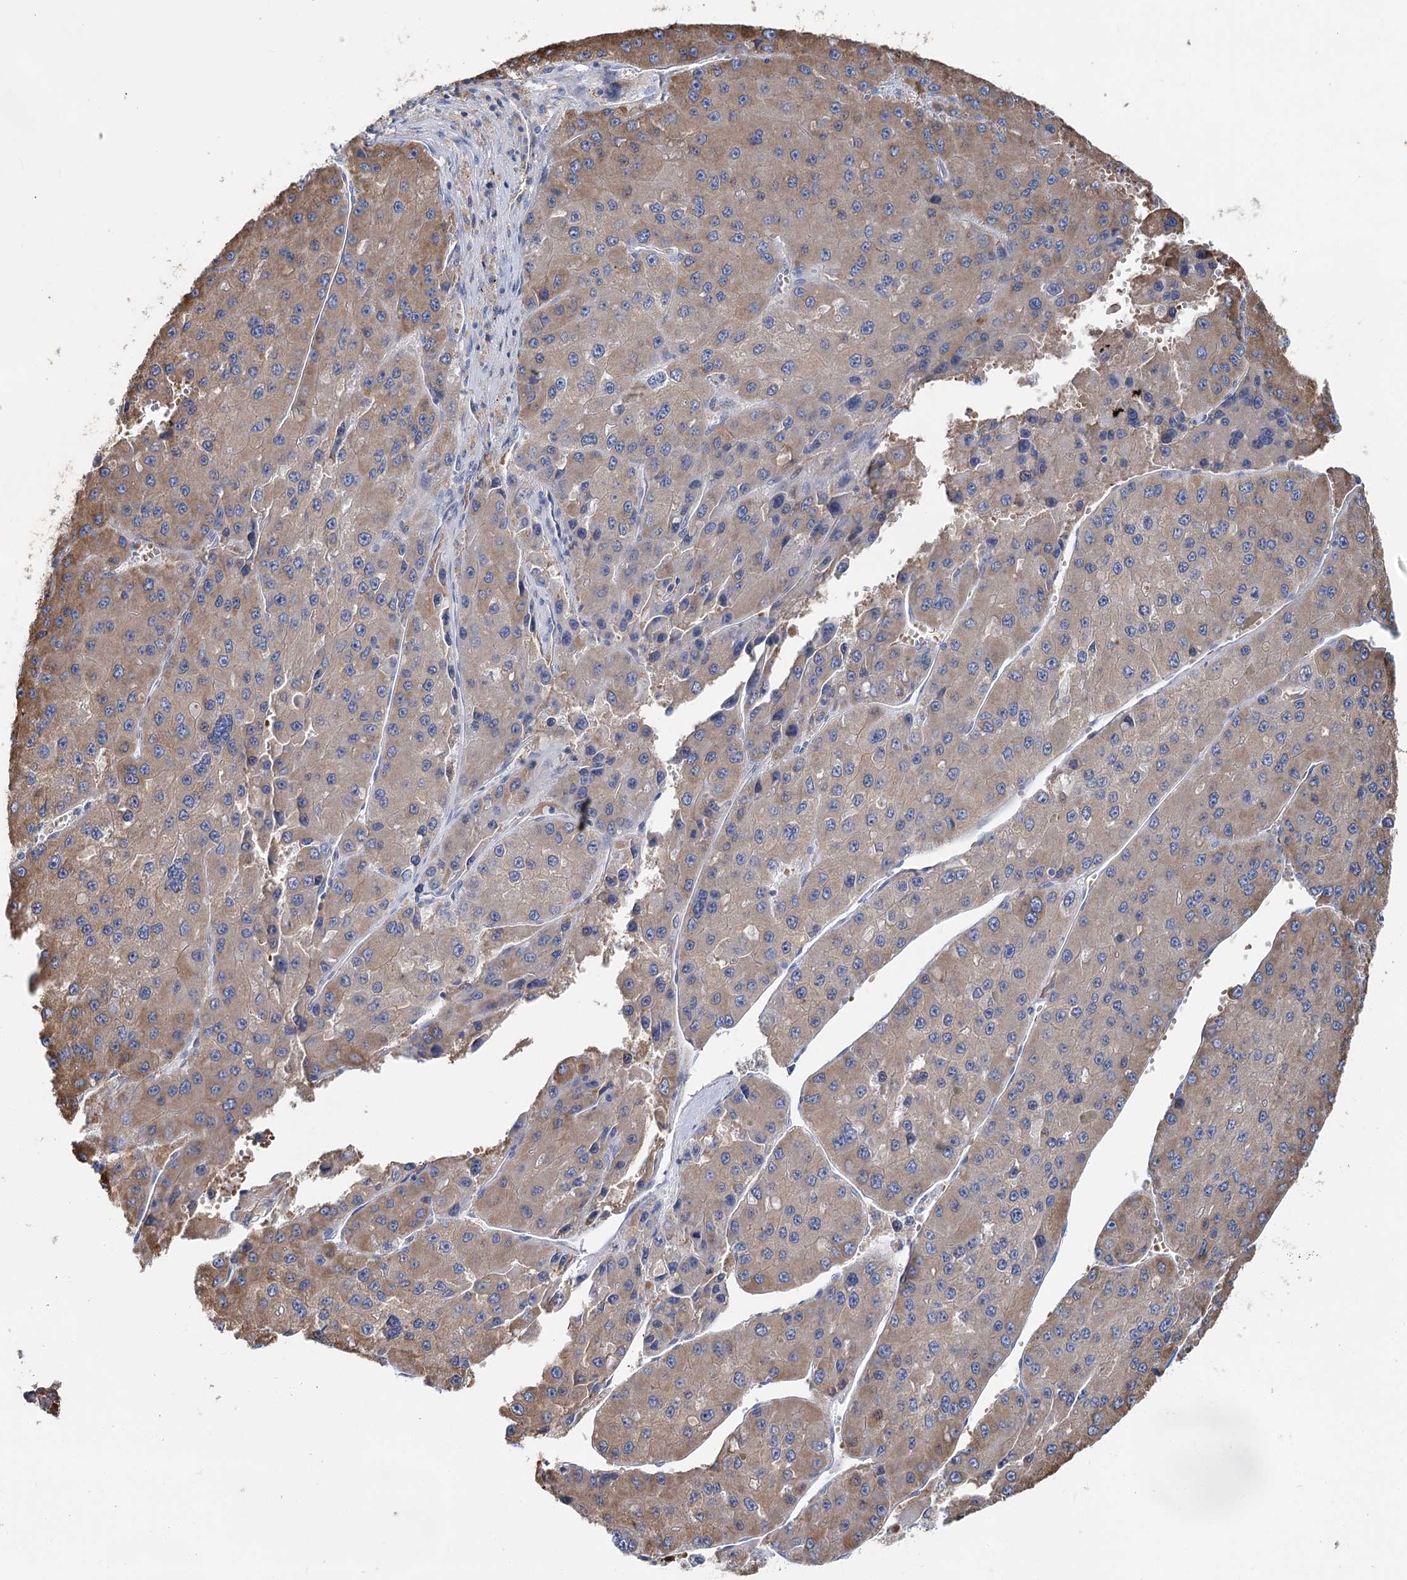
{"staining": {"intensity": "weak", "quantity": "25%-75%", "location": "cytoplasmic/membranous"}, "tissue": "liver cancer", "cell_type": "Tumor cells", "image_type": "cancer", "snomed": [{"axis": "morphology", "description": "Carcinoma, Hepatocellular, NOS"}, {"axis": "topography", "description": "Liver"}], "caption": "Immunohistochemistry of human liver cancer displays low levels of weak cytoplasmic/membranous expression in about 25%-75% of tumor cells.", "gene": "ANKRD16", "patient": {"sex": "female", "age": 73}}